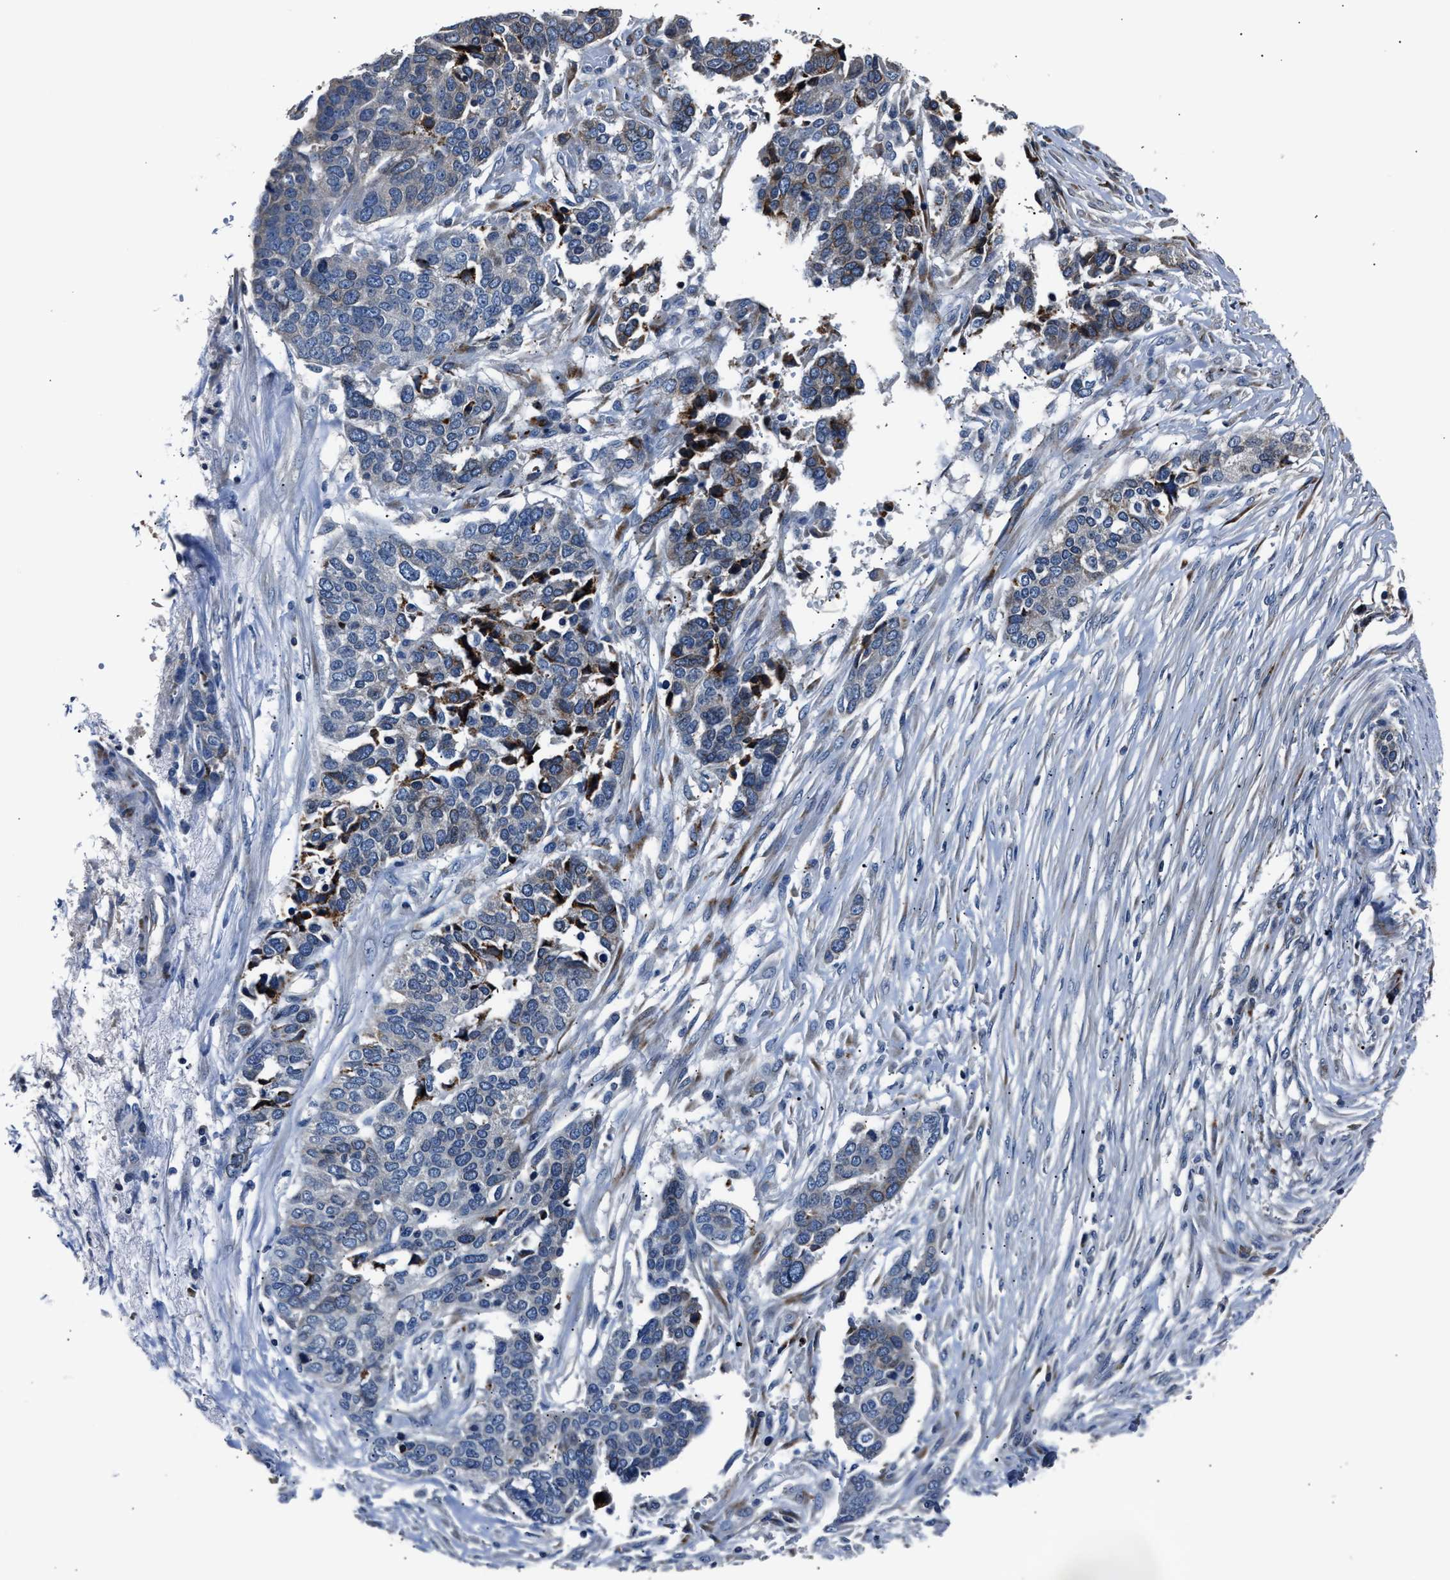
{"staining": {"intensity": "moderate", "quantity": "<25%", "location": "cytoplasmic/membranous"}, "tissue": "ovarian cancer", "cell_type": "Tumor cells", "image_type": "cancer", "snomed": [{"axis": "morphology", "description": "Cystadenocarcinoma, serous, NOS"}, {"axis": "topography", "description": "Ovary"}], "caption": "Protein analysis of serous cystadenocarcinoma (ovarian) tissue demonstrates moderate cytoplasmic/membranous expression in approximately <25% of tumor cells. The staining was performed using DAB to visualize the protein expression in brown, while the nuclei were stained in blue with hematoxylin (Magnification: 20x).", "gene": "DNAJC24", "patient": {"sex": "female", "age": 44}}